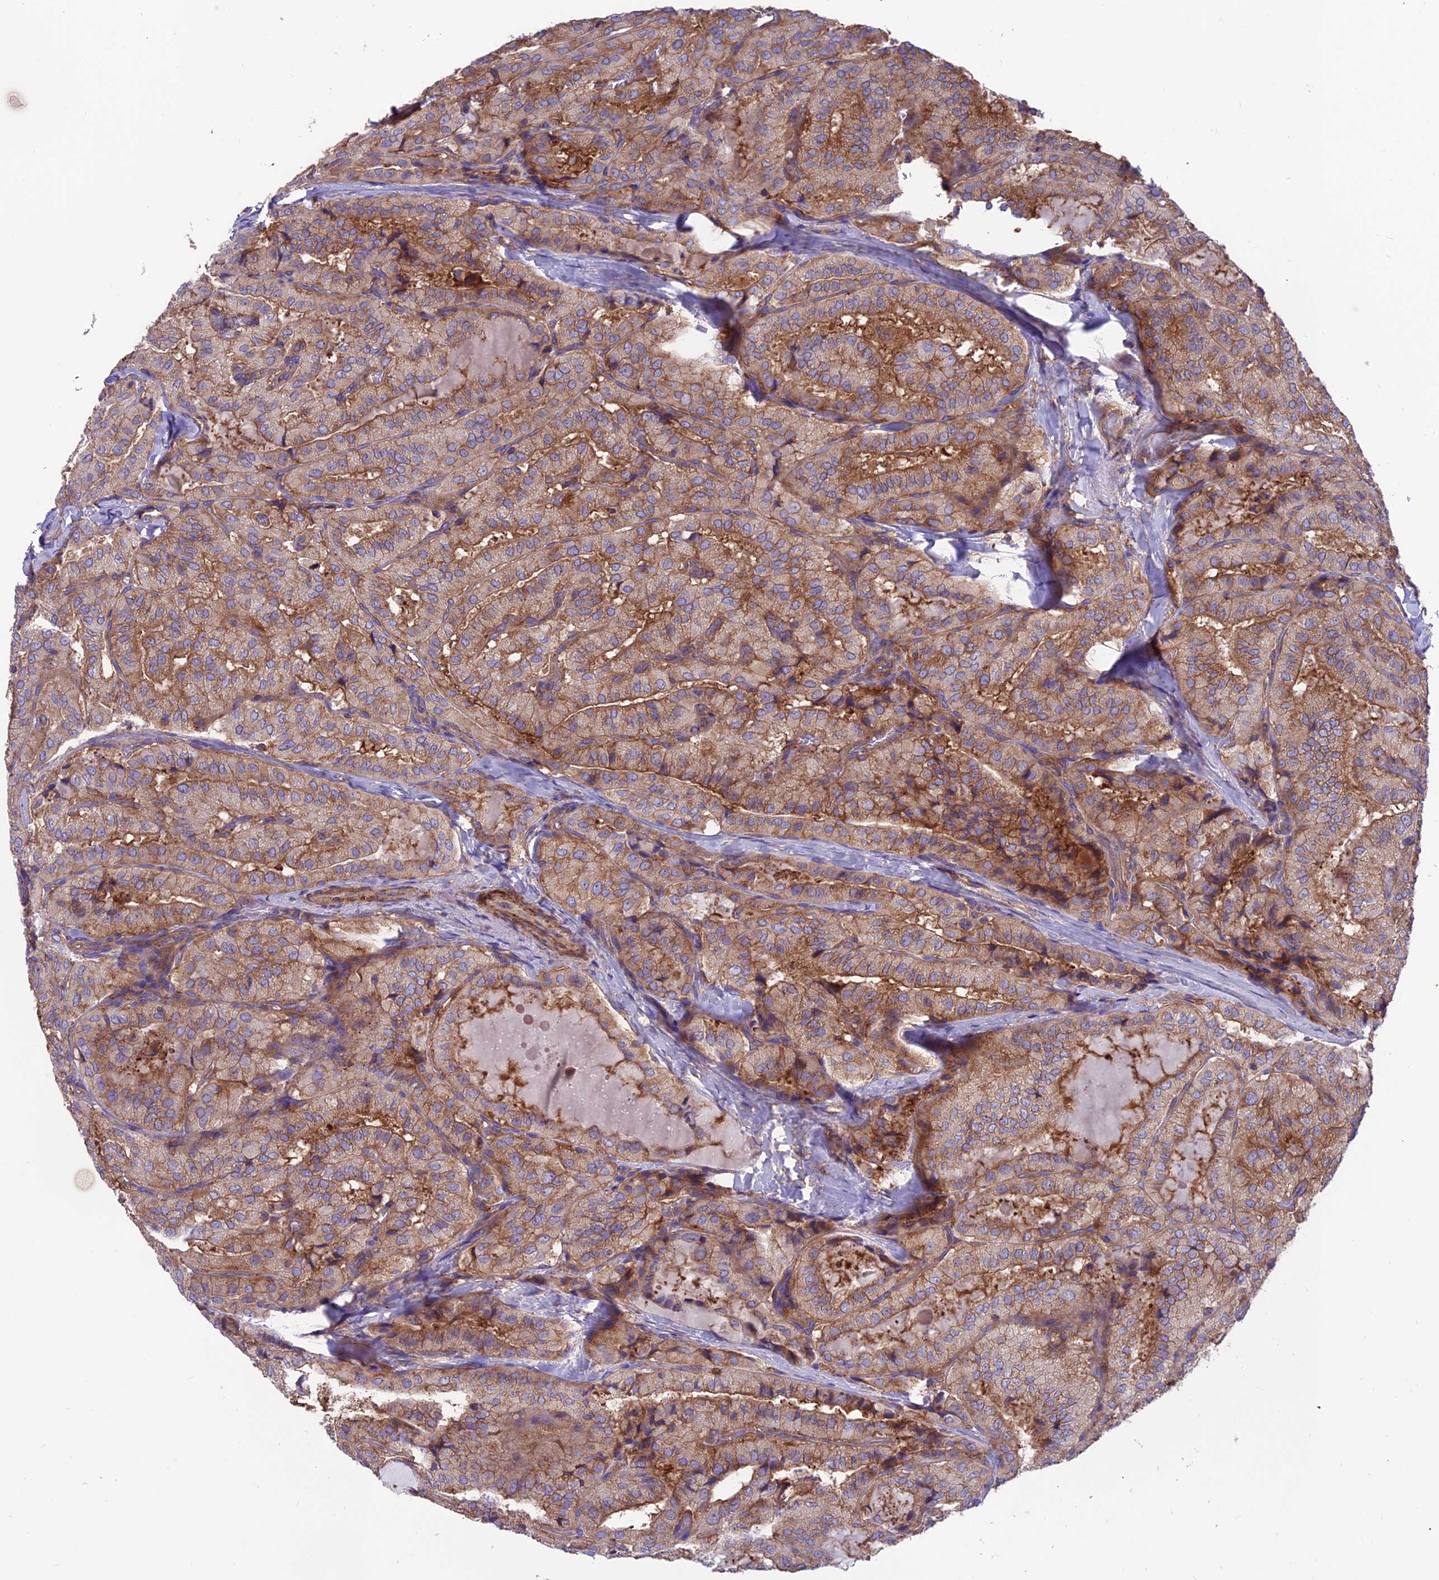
{"staining": {"intensity": "moderate", "quantity": "25%-75%", "location": "cytoplasmic/membranous"}, "tissue": "thyroid cancer", "cell_type": "Tumor cells", "image_type": "cancer", "snomed": [{"axis": "morphology", "description": "Normal tissue, NOS"}, {"axis": "morphology", "description": "Papillary adenocarcinoma, NOS"}, {"axis": "topography", "description": "Thyroid gland"}], "caption": "Protein staining demonstrates moderate cytoplasmic/membranous expression in about 25%-75% of tumor cells in thyroid cancer (papillary adenocarcinoma).", "gene": "VPS16", "patient": {"sex": "female", "age": 59}}